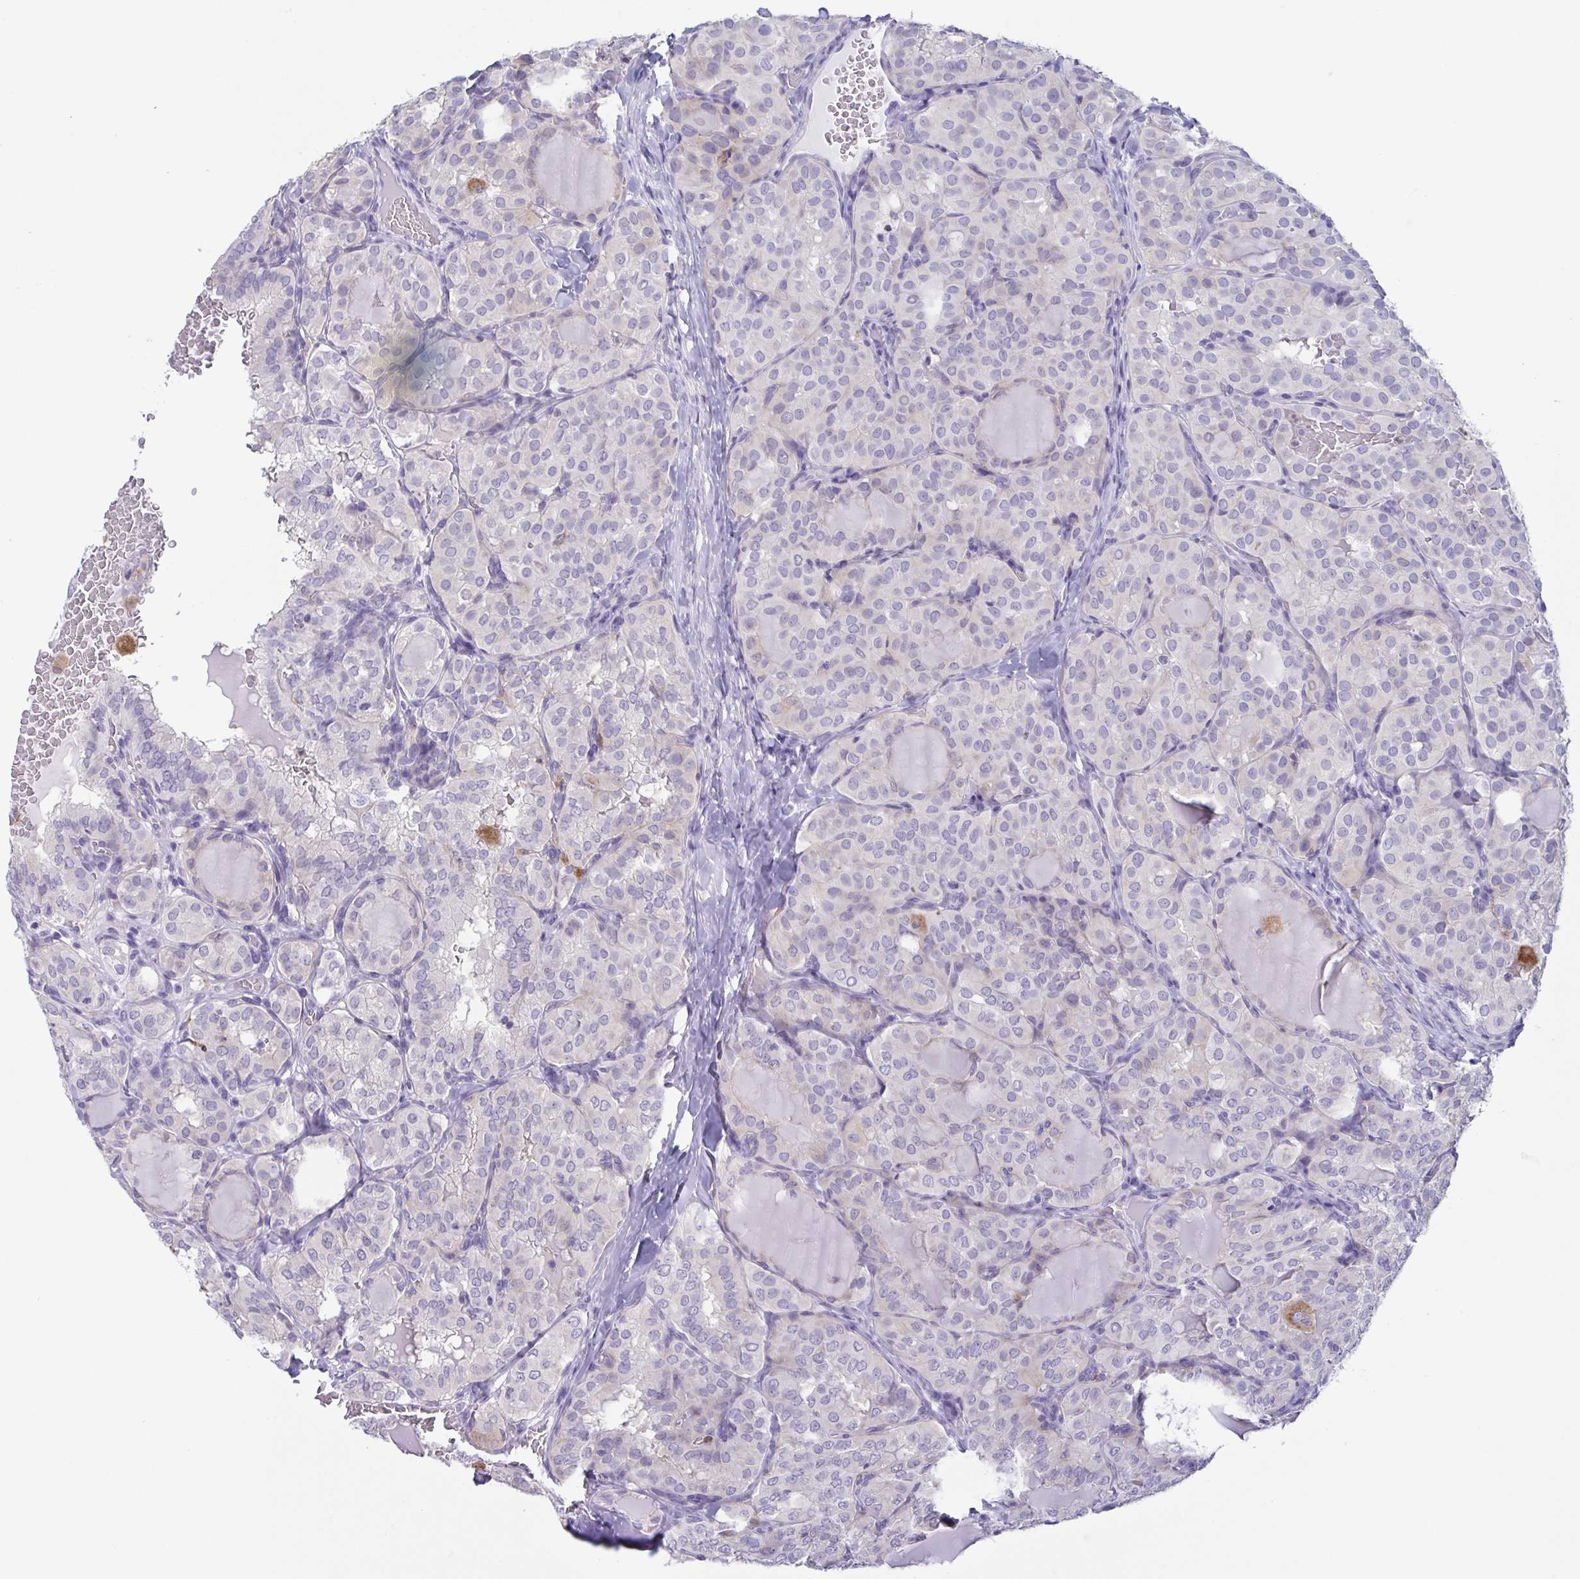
{"staining": {"intensity": "negative", "quantity": "none", "location": "none"}, "tissue": "thyroid cancer", "cell_type": "Tumor cells", "image_type": "cancer", "snomed": [{"axis": "morphology", "description": "Papillary adenocarcinoma, NOS"}, {"axis": "topography", "description": "Thyroid gland"}], "caption": "IHC of human thyroid cancer reveals no expression in tumor cells.", "gene": "ATP6V1G2", "patient": {"sex": "male", "age": 20}}